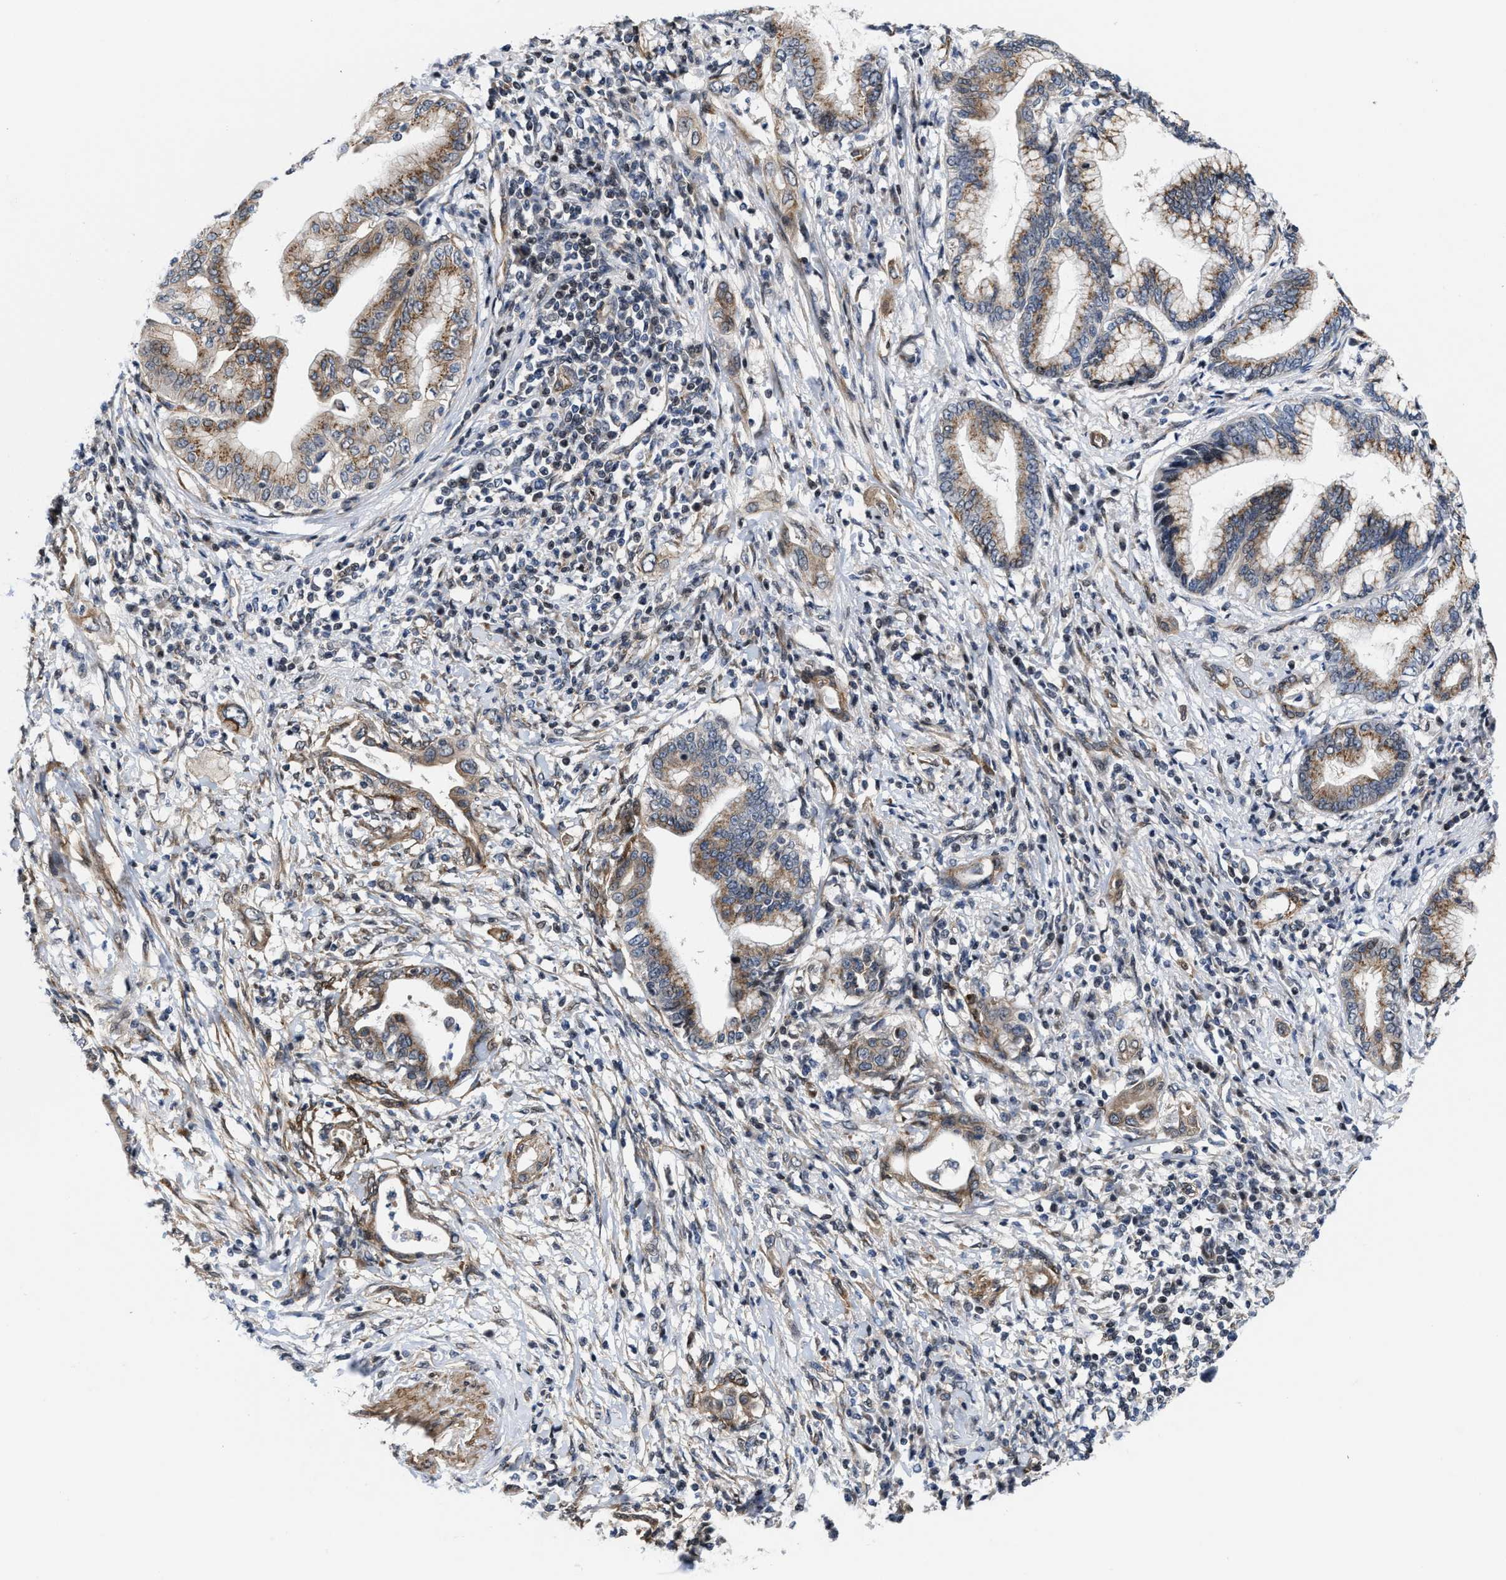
{"staining": {"intensity": "moderate", "quantity": ">75%", "location": "cytoplasmic/membranous"}, "tissue": "pancreatic cancer", "cell_type": "Tumor cells", "image_type": "cancer", "snomed": [{"axis": "morphology", "description": "Adenocarcinoma, NOS"}, {"axis": "topography", "description": "Pancreas"}], "caption": "A brown stain highlights moderate cytoplasmic/membranous expression of a protein in human pancreatic cancer tumor cells.", "gene": "TGFB1I1", "patient": {"sex": "female", "age": 64}}